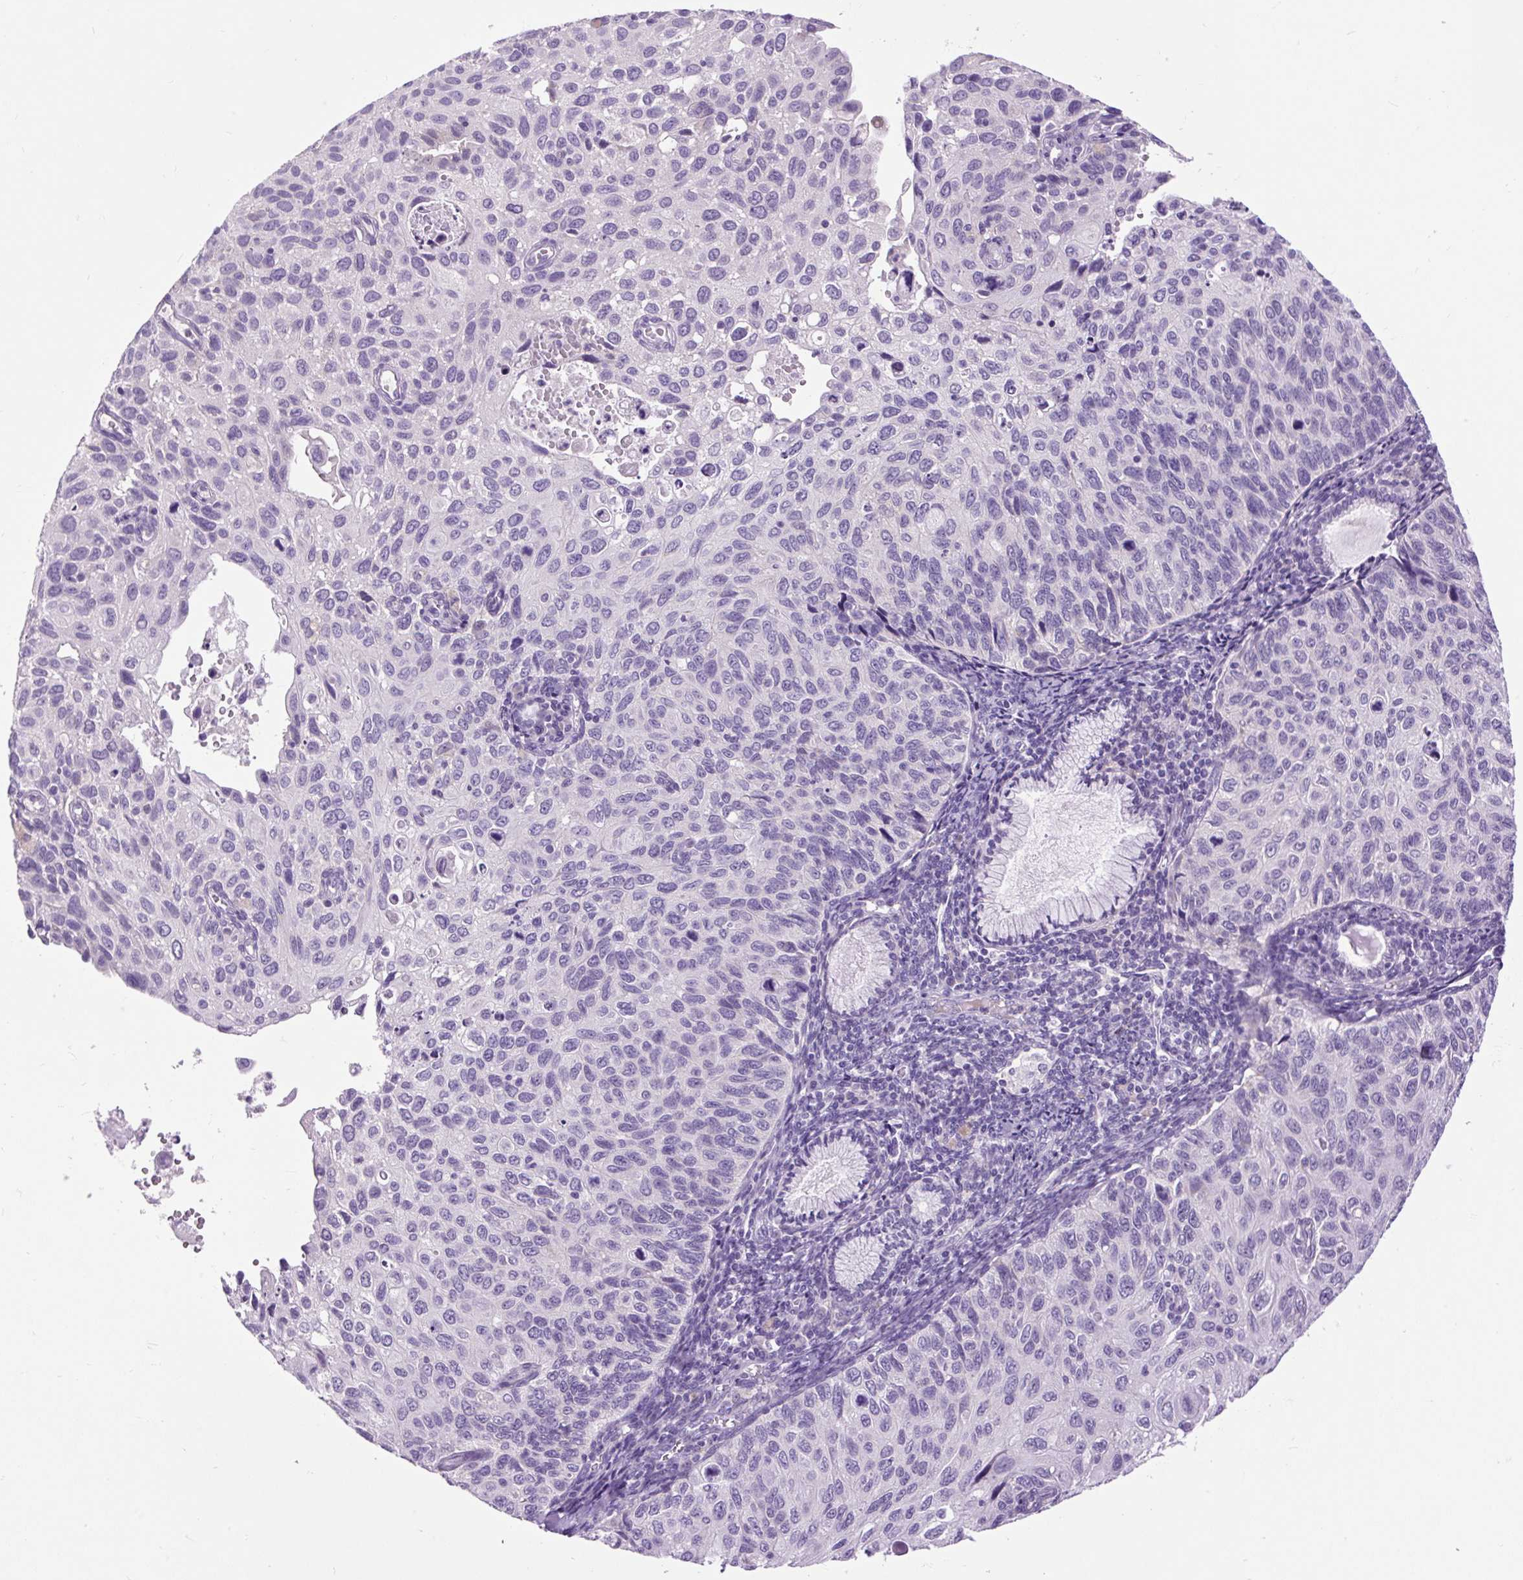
{"staining": {"intensity": "negative", "quantity": "none", "location": "none"}, "tissue": "cervical cancer", "cell_type": "Tumor cells", "image_type": "cancer", "snomed": [{"axis": "morphology", "description": "Squamous cell carcinoma, NOS"}, {"axis": "topography", "description": "Cervix"}], "caption": "There is no significant expression in tumor cells of squamous cell carcinoma (cervical).", "gene": "FABP7", "patient": {"sex": "female", "age": 70}}